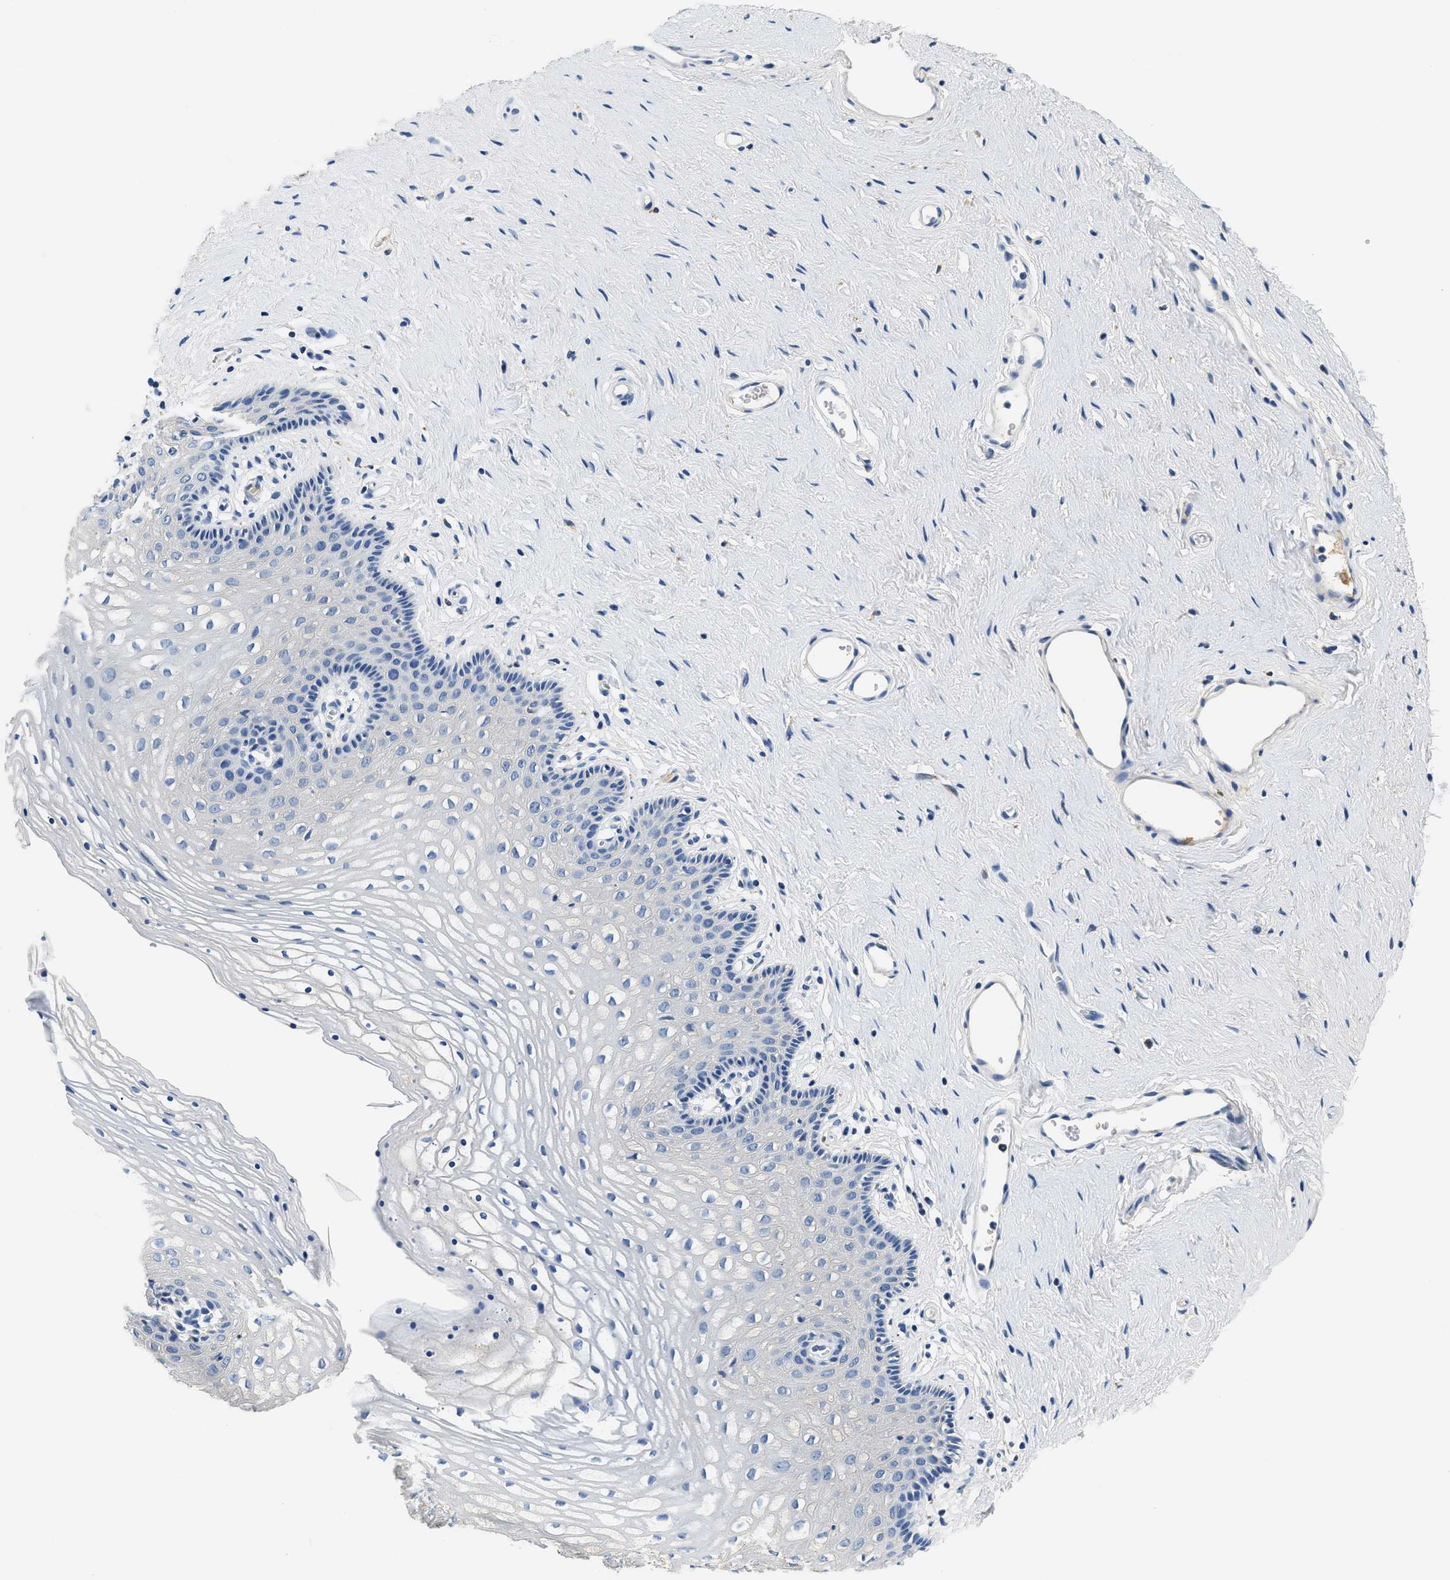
{"staining": {"intensity": "negative", "quantity": "none", "location": "none"}, "tissue": "vagina", "cell_type": "Squamous epithelial cells", "image_type": "normal", "snomed": [{"axis": "morphology", "description": "Normal tissue, NOS"}, {"axis": "topography", "description": "Vagina"}], "caption": "This is an immunohistochemistry photomicrograph of unremarkable vagina. There is no expression in squamous epithelial cells.", "gene": "PCK2", "patient": {"sex": "female", "age": 32}}